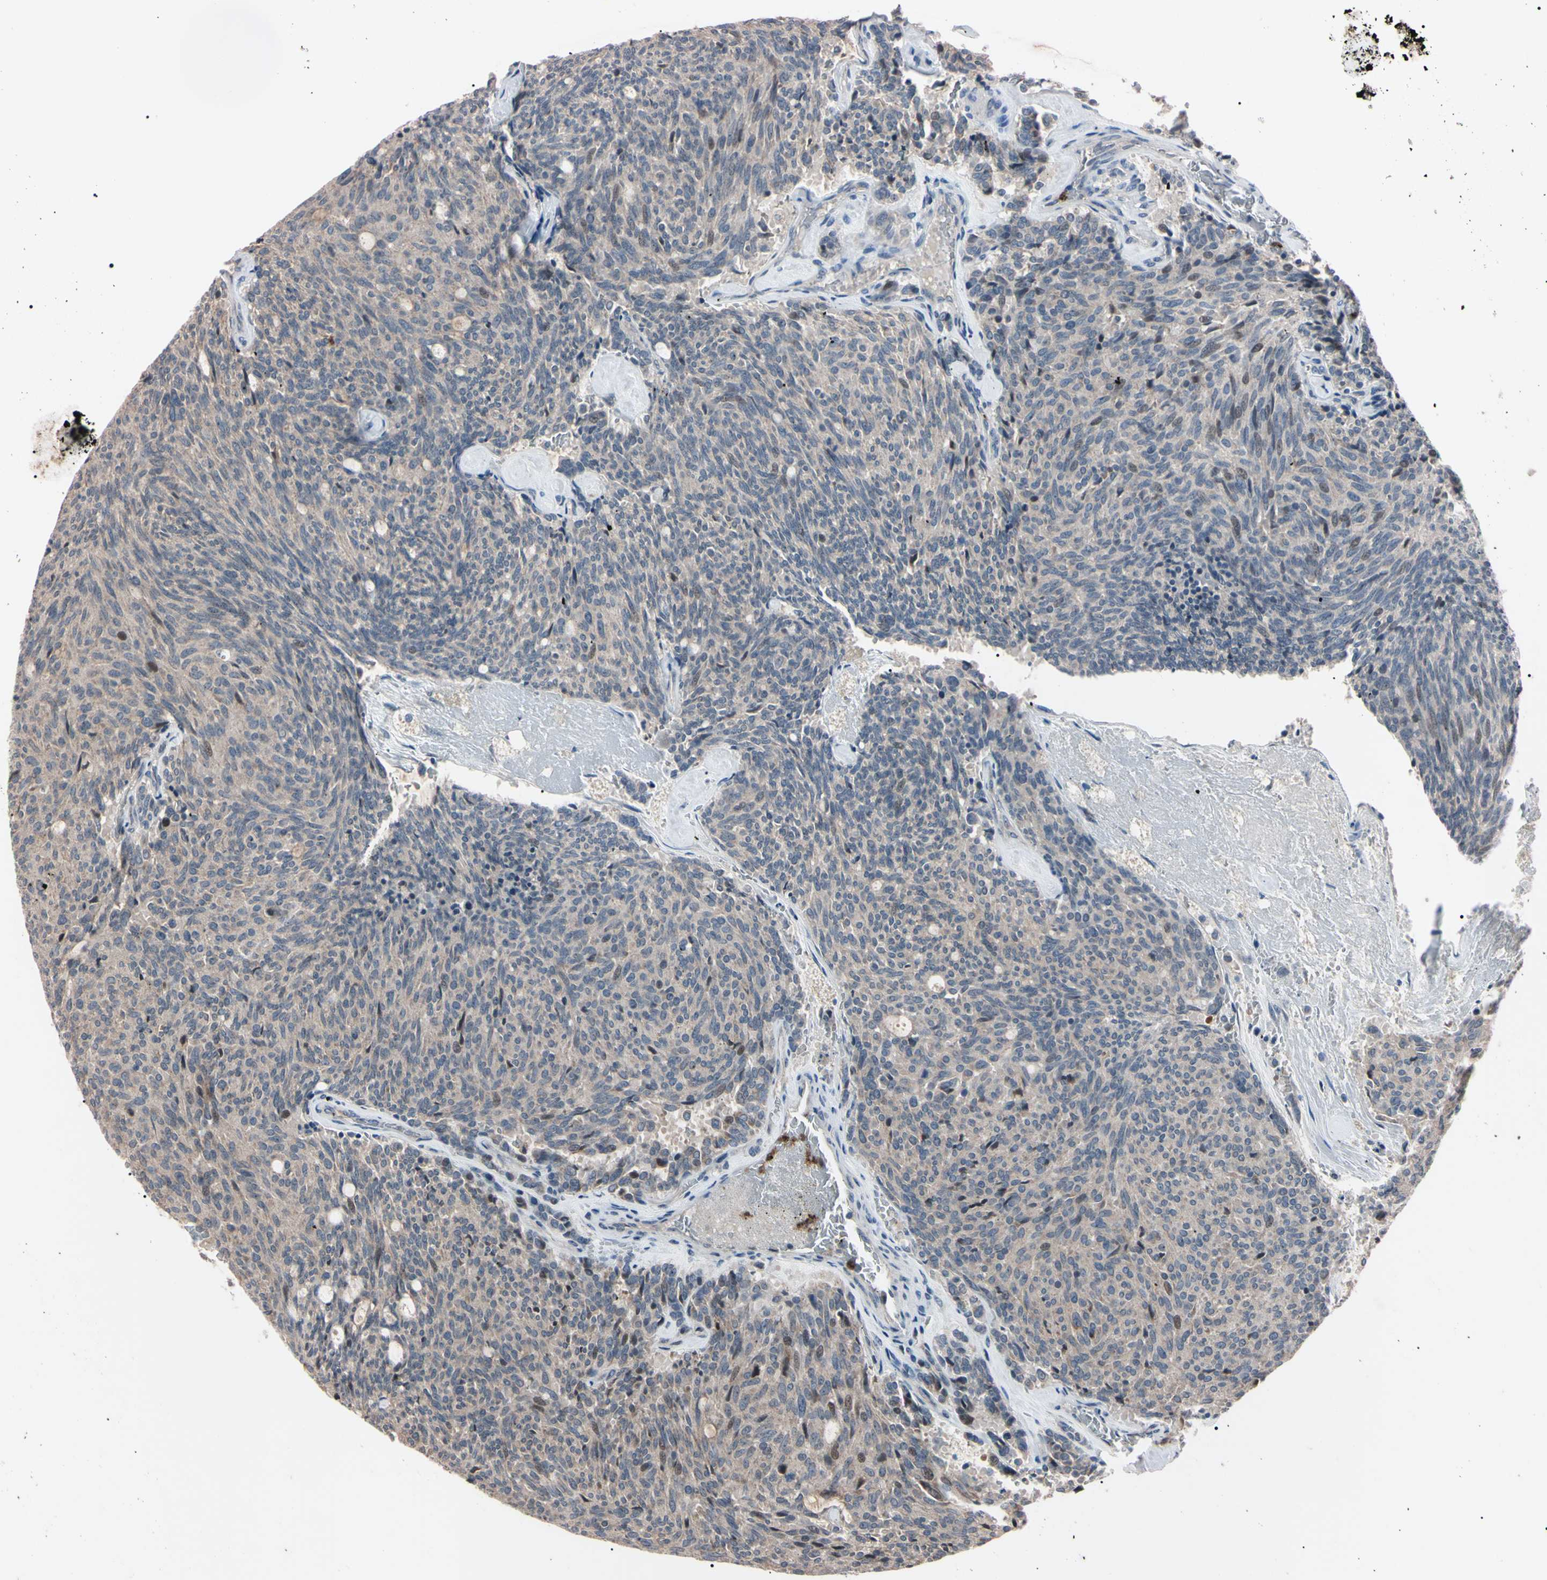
{"staining": {"intensity": "weak", "quantity": ">75%", "location": "cytoplasmic/membranous"}, "tissue": "carcinoid", "cell_type": "Tumor cells", "image_type": "cancer", "snomed": [{"axis": "morphology", "description": "Carcinoid, malignant, NOS"}, {"axis": "topography", "description": "Pancreas"}], "caption": "Tumor cells demonstrate low levels of weak cytoplasmic/membranous staining in approximately >75% of cells in human carcinoid (malignant). (DAB IHC with brightfield microscopy, high magnification).", "gene": "TRAF5", "patient": {"sex": "female", "age": 54}}